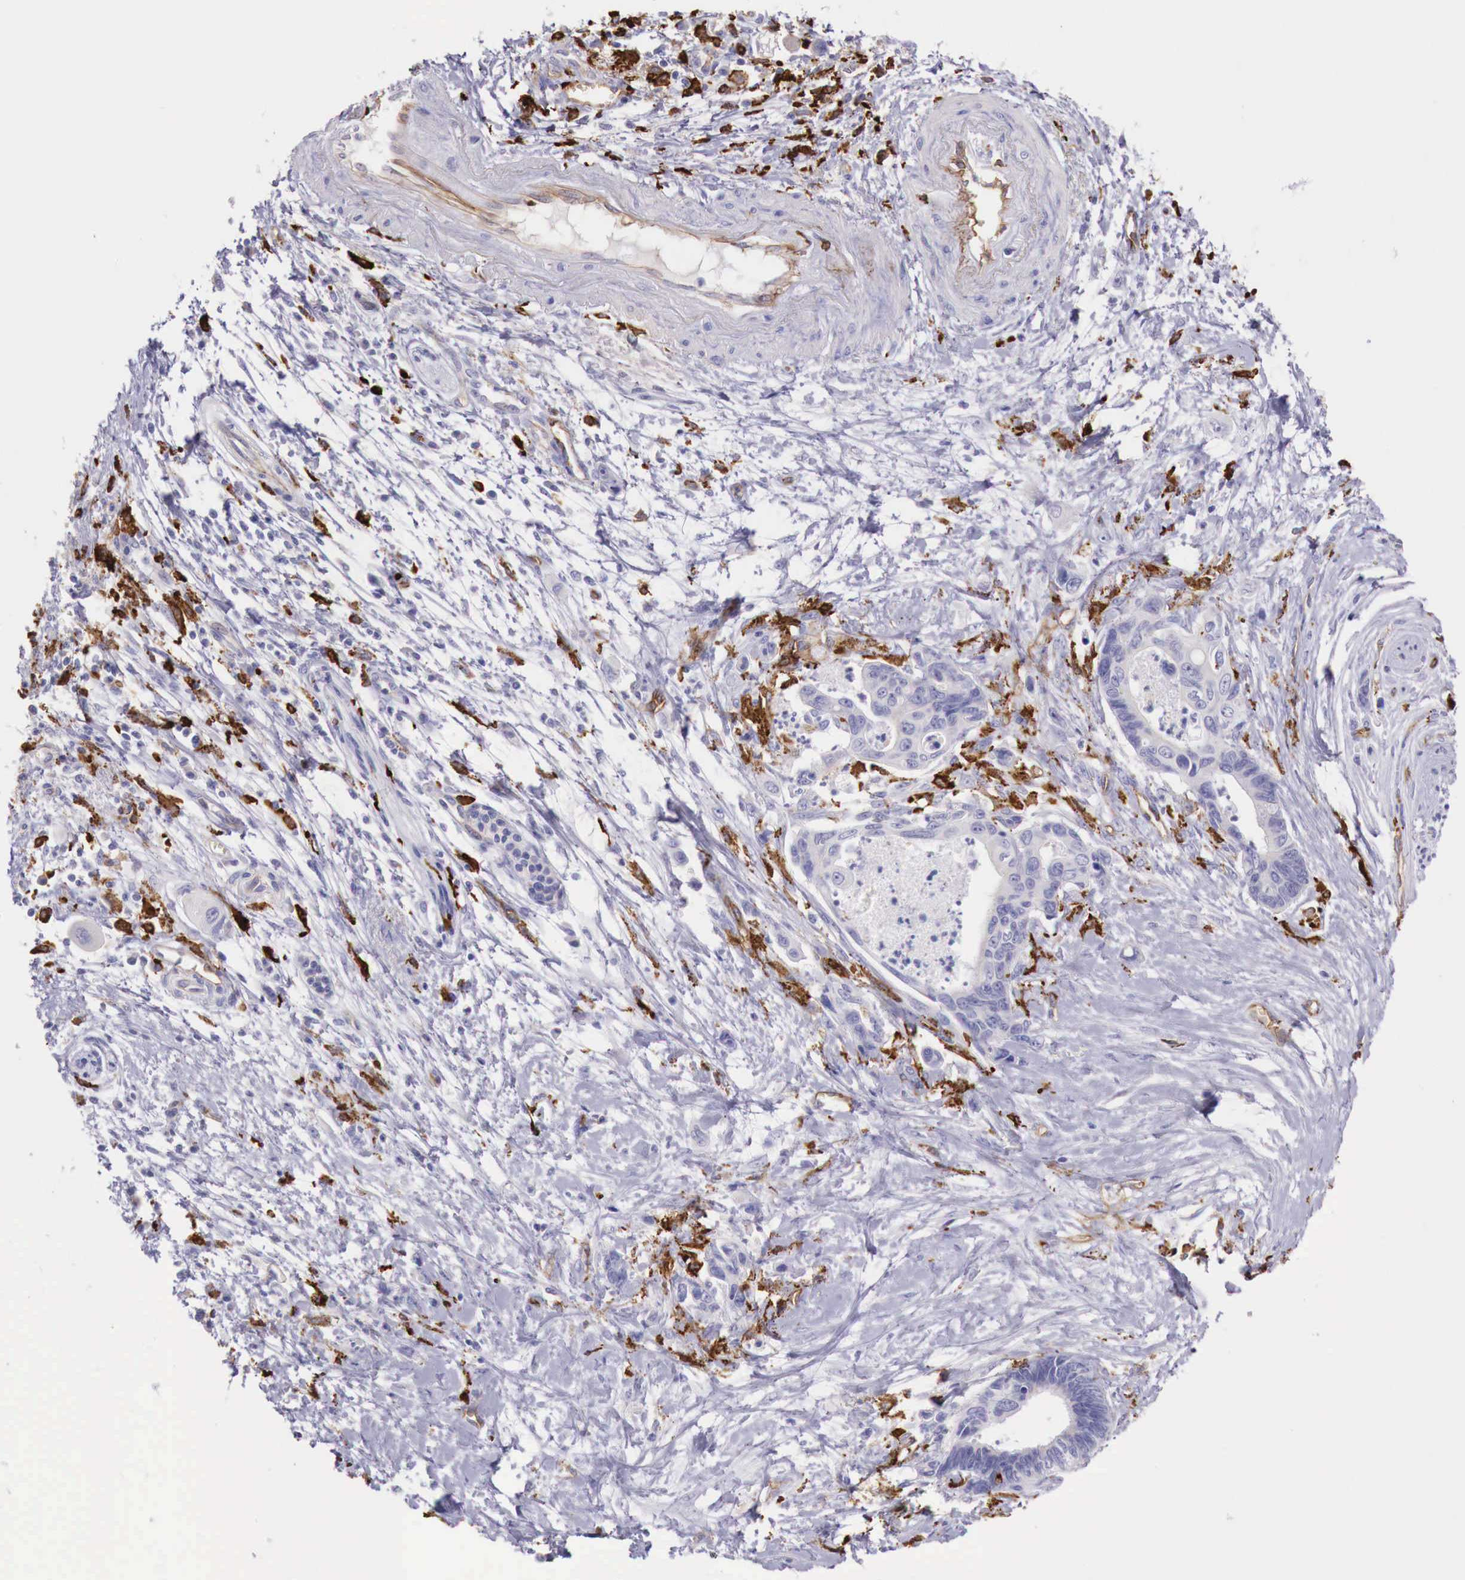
{"staining": {"intensity": "negative", "quantity": "none", "location": "none"}, "tissue": "pancreatic cancer", "cell_type": "Tumor cells", "image_type": "cancer", "snomed": [{"axis": "morphology", "description": "Adenocarcinoma, NOS"}, {"axis": "topography", "description": "Pancreas"}], "caption": "This is an immunohistochemistry micrograph of human adenocarcinoma (pancreatic). There is no positivity in tumor cells.", "gene": "MSR1", "patient": {"sex": "female", "age": 70}}